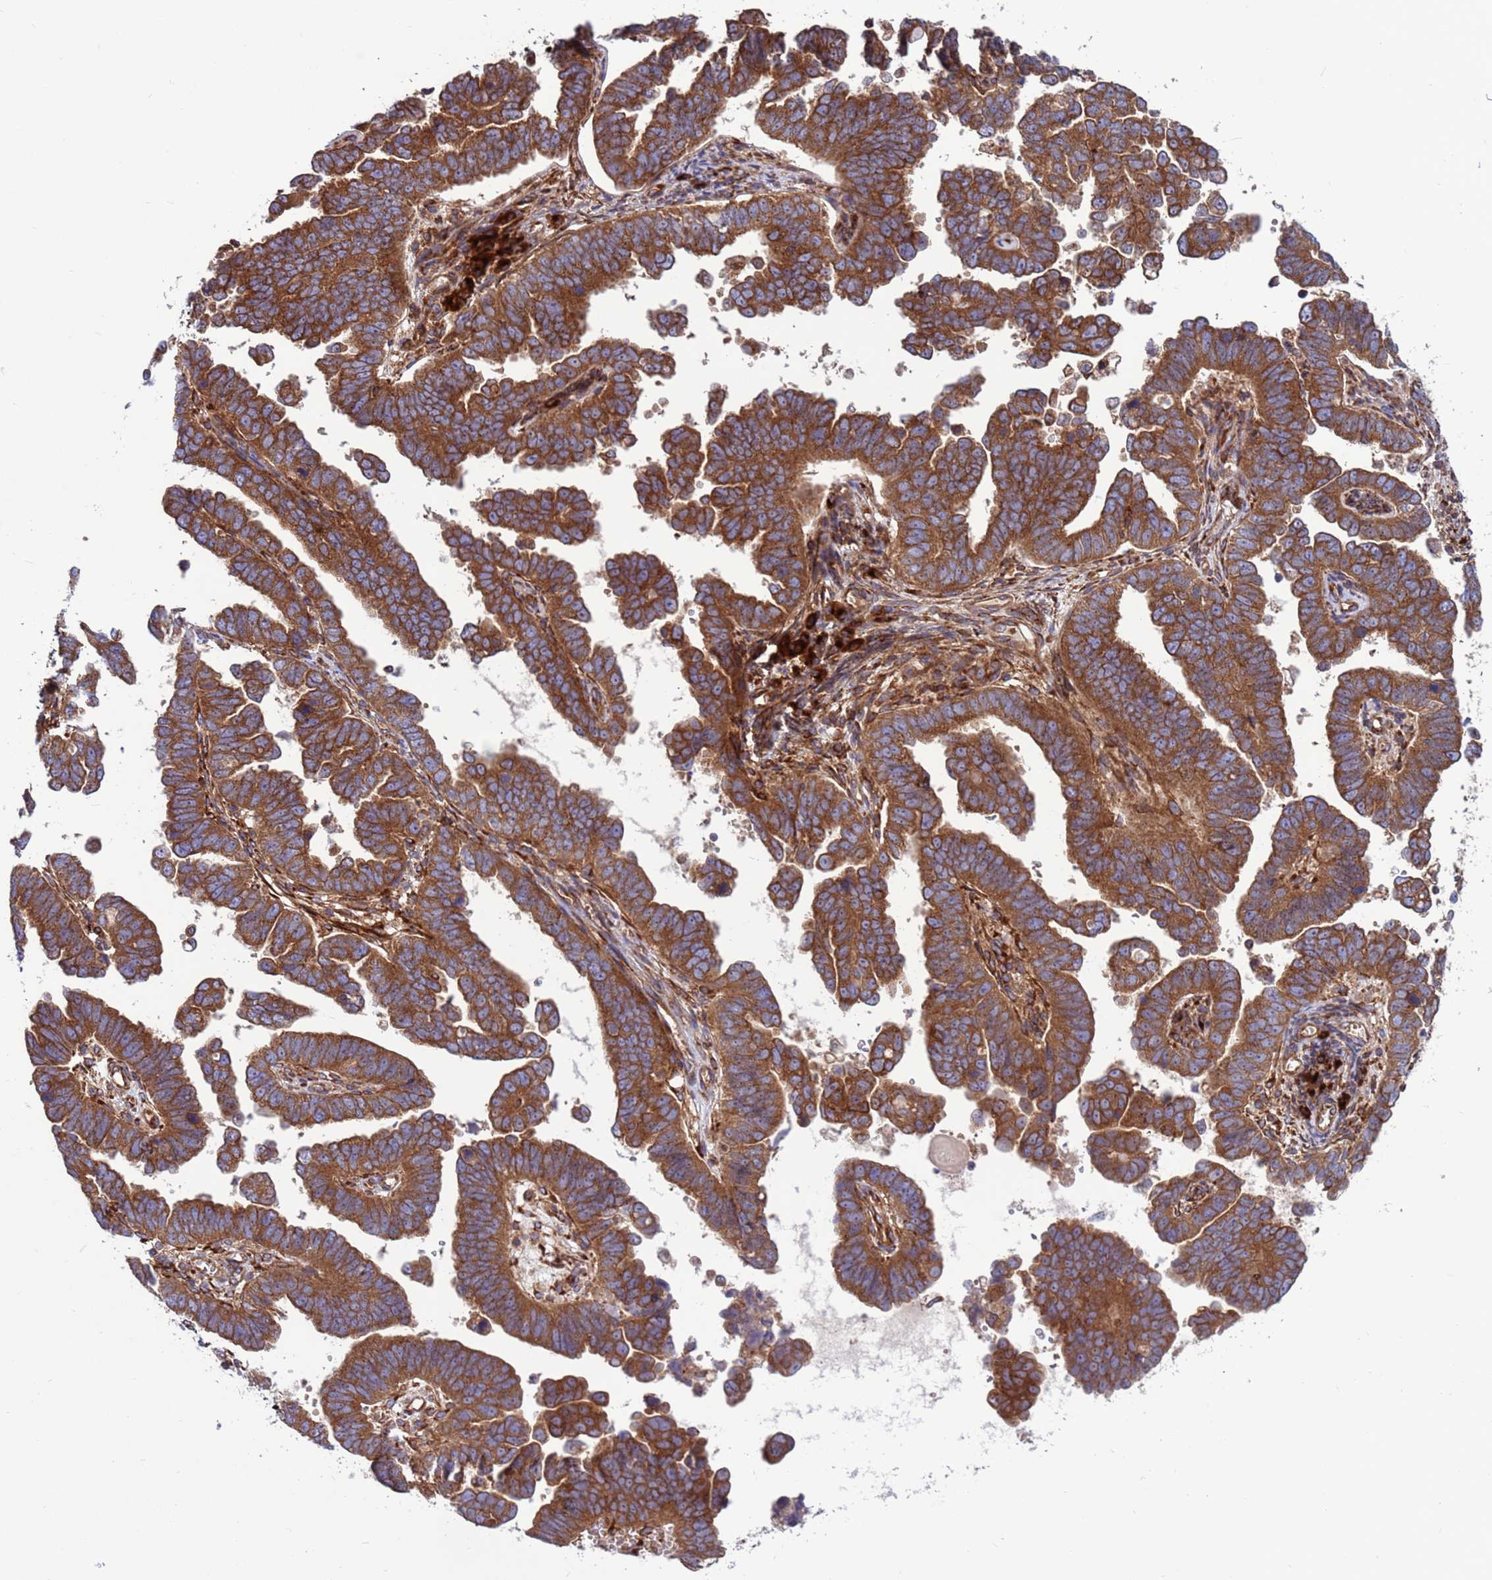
{"staining": {"intensity": "strong", "quantity": ">75%", "location": "cytoplasmic/membranous"}, "tissue": "endometrial cancer", "cell_type": "Tumor cells", "image_type": "cancer", "snomed": [{"axis": "morphology", "description": "Adenocarcinoma, NOS"}, {"axis": "topography", "description": "Endometrium"}], "caption": "Tumor cells exhibit high levels of strong cytoplasmic/membranous staining in about >75% of cells in adenocarcinoma (endometrial).", "gene": "ZC3HAV1", "patient": {"sex": "female", "age": 75}}